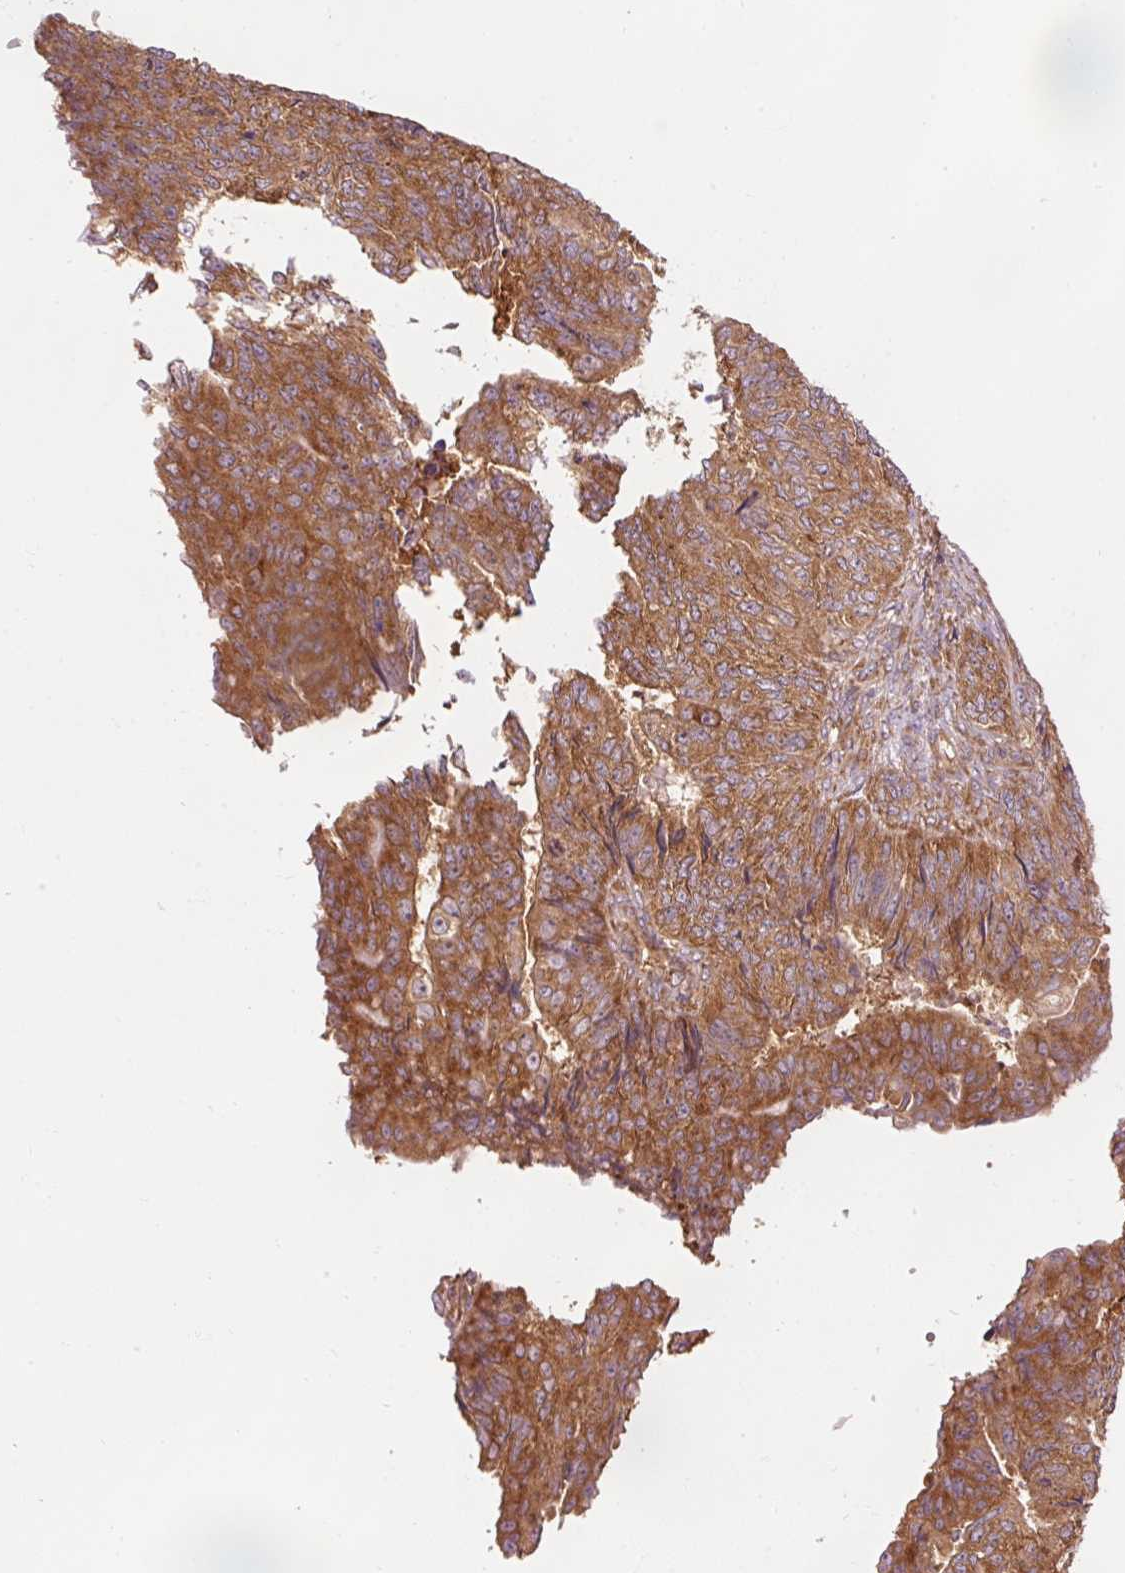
{"staining": {"intensity": "strong", "quantity": ">75%", "location": "cytoplasmic/membranous"}, "tissue": "endometrial cancer", "cell_type": "Tumor cells", "image_type": "cancer", "snomed": [{"axis": "morphology", "description": "Adenocarcinoma, NOS"}, {"axis": "topography", "description": "Endometrium"}], "caption": "Immunohistochemistry (IHC) photomicrograph of neoplastic tissue: endometrial cancer stained using IHC shows high levels of strong protein expression localized specifically in the cytoplasmic/membranous of tumor cells, appearing as a cytoplasmic/membranous brown color.", "gene": "PDAP1", "patient": {"sex": "female", "age": 32}}